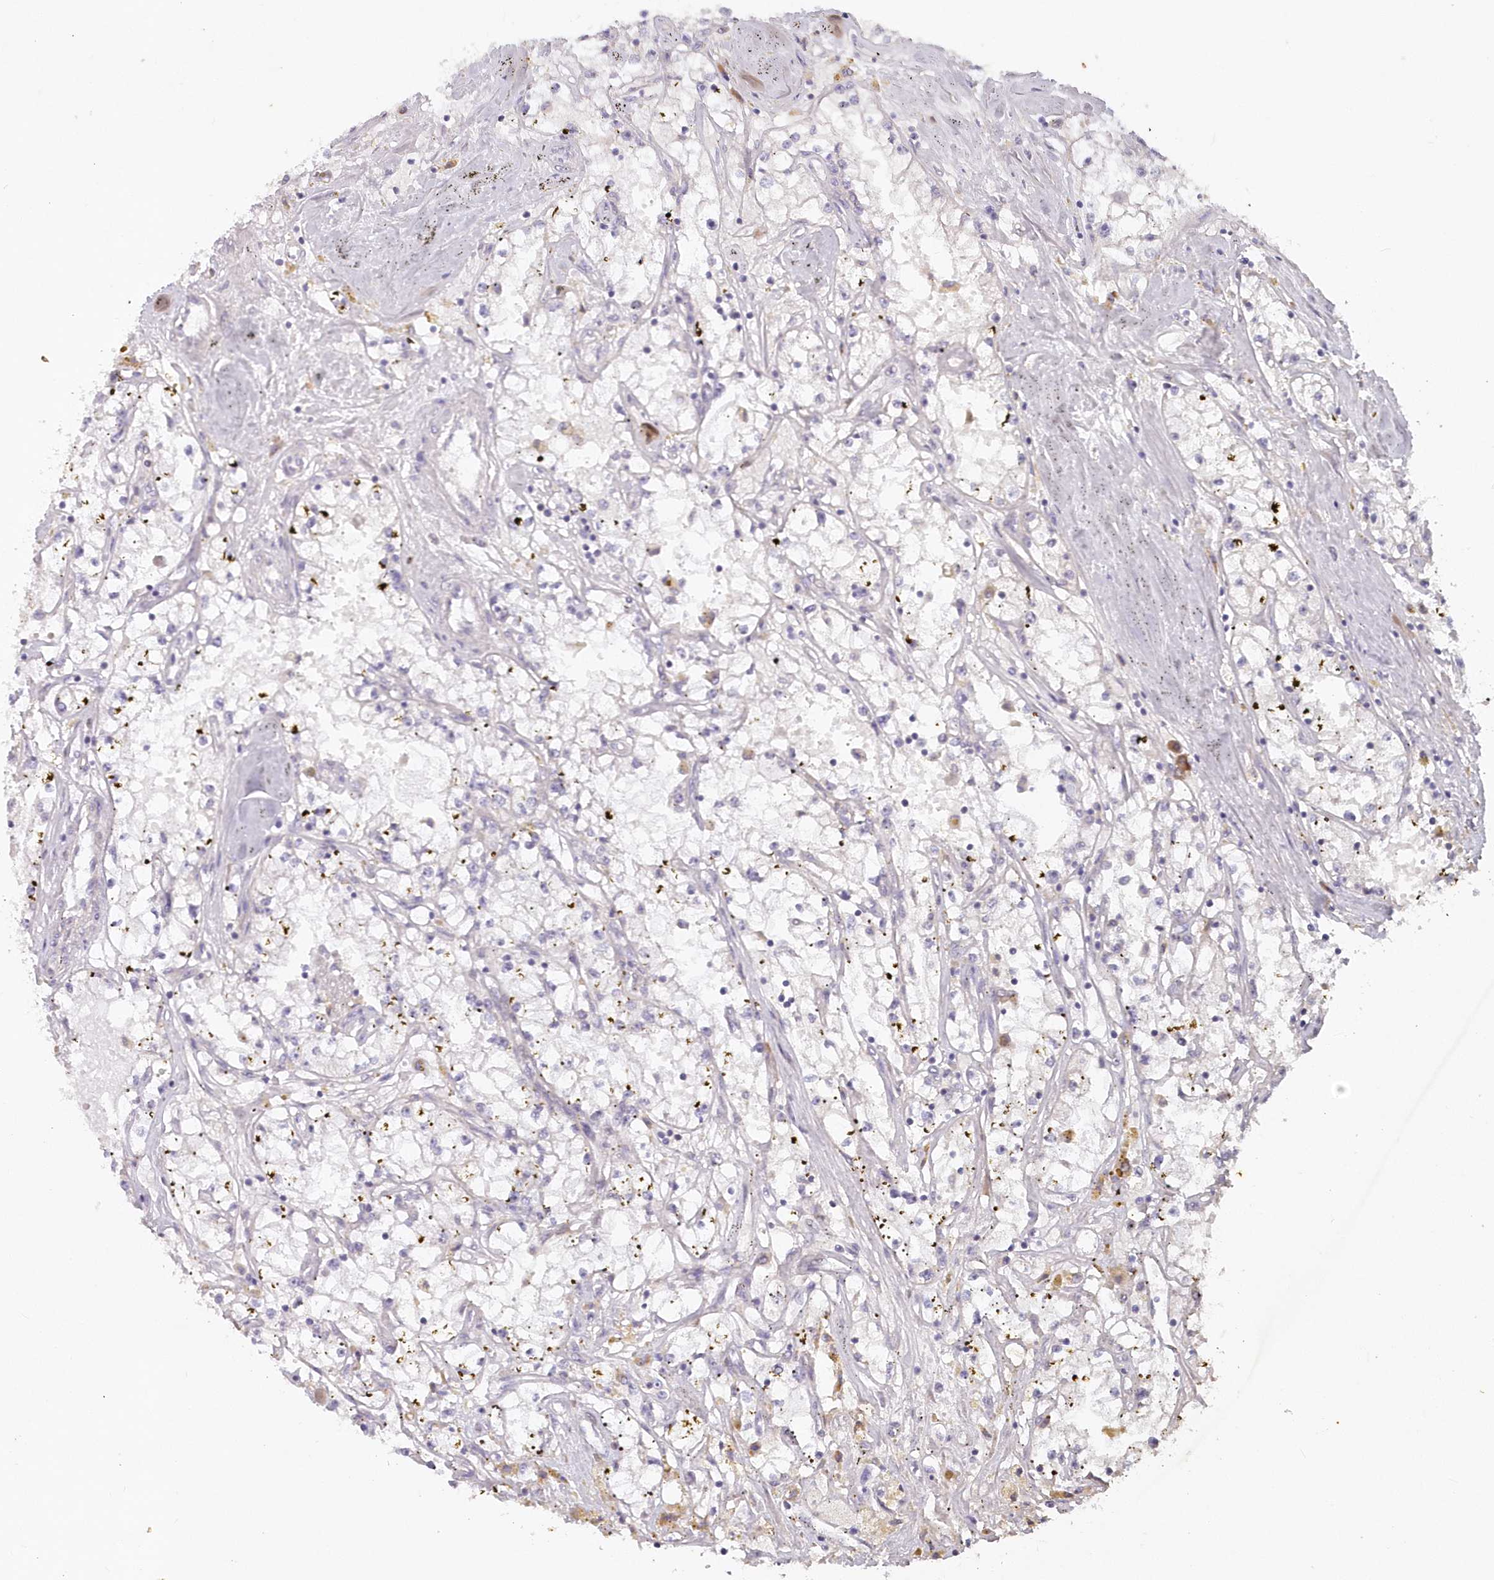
{"staining": {"intensity": "negative", "quantity": "none", "location": "none"}, "tissue": "renal cancer", "cell_type": "Tumor cells", "image_type": "cancer", "snomed": [{"axis": "morphology", "description": "Adenocarcinoma, NOS"}, {"axis": "topography", "description": "Kidney"}], "caption": "A micrograph of renal adenocarcinoma stained for a protein exhibits no brown staining in tumor cells.", "gene": "SNED1", "patient": {"sex": "male", "age": 56}}